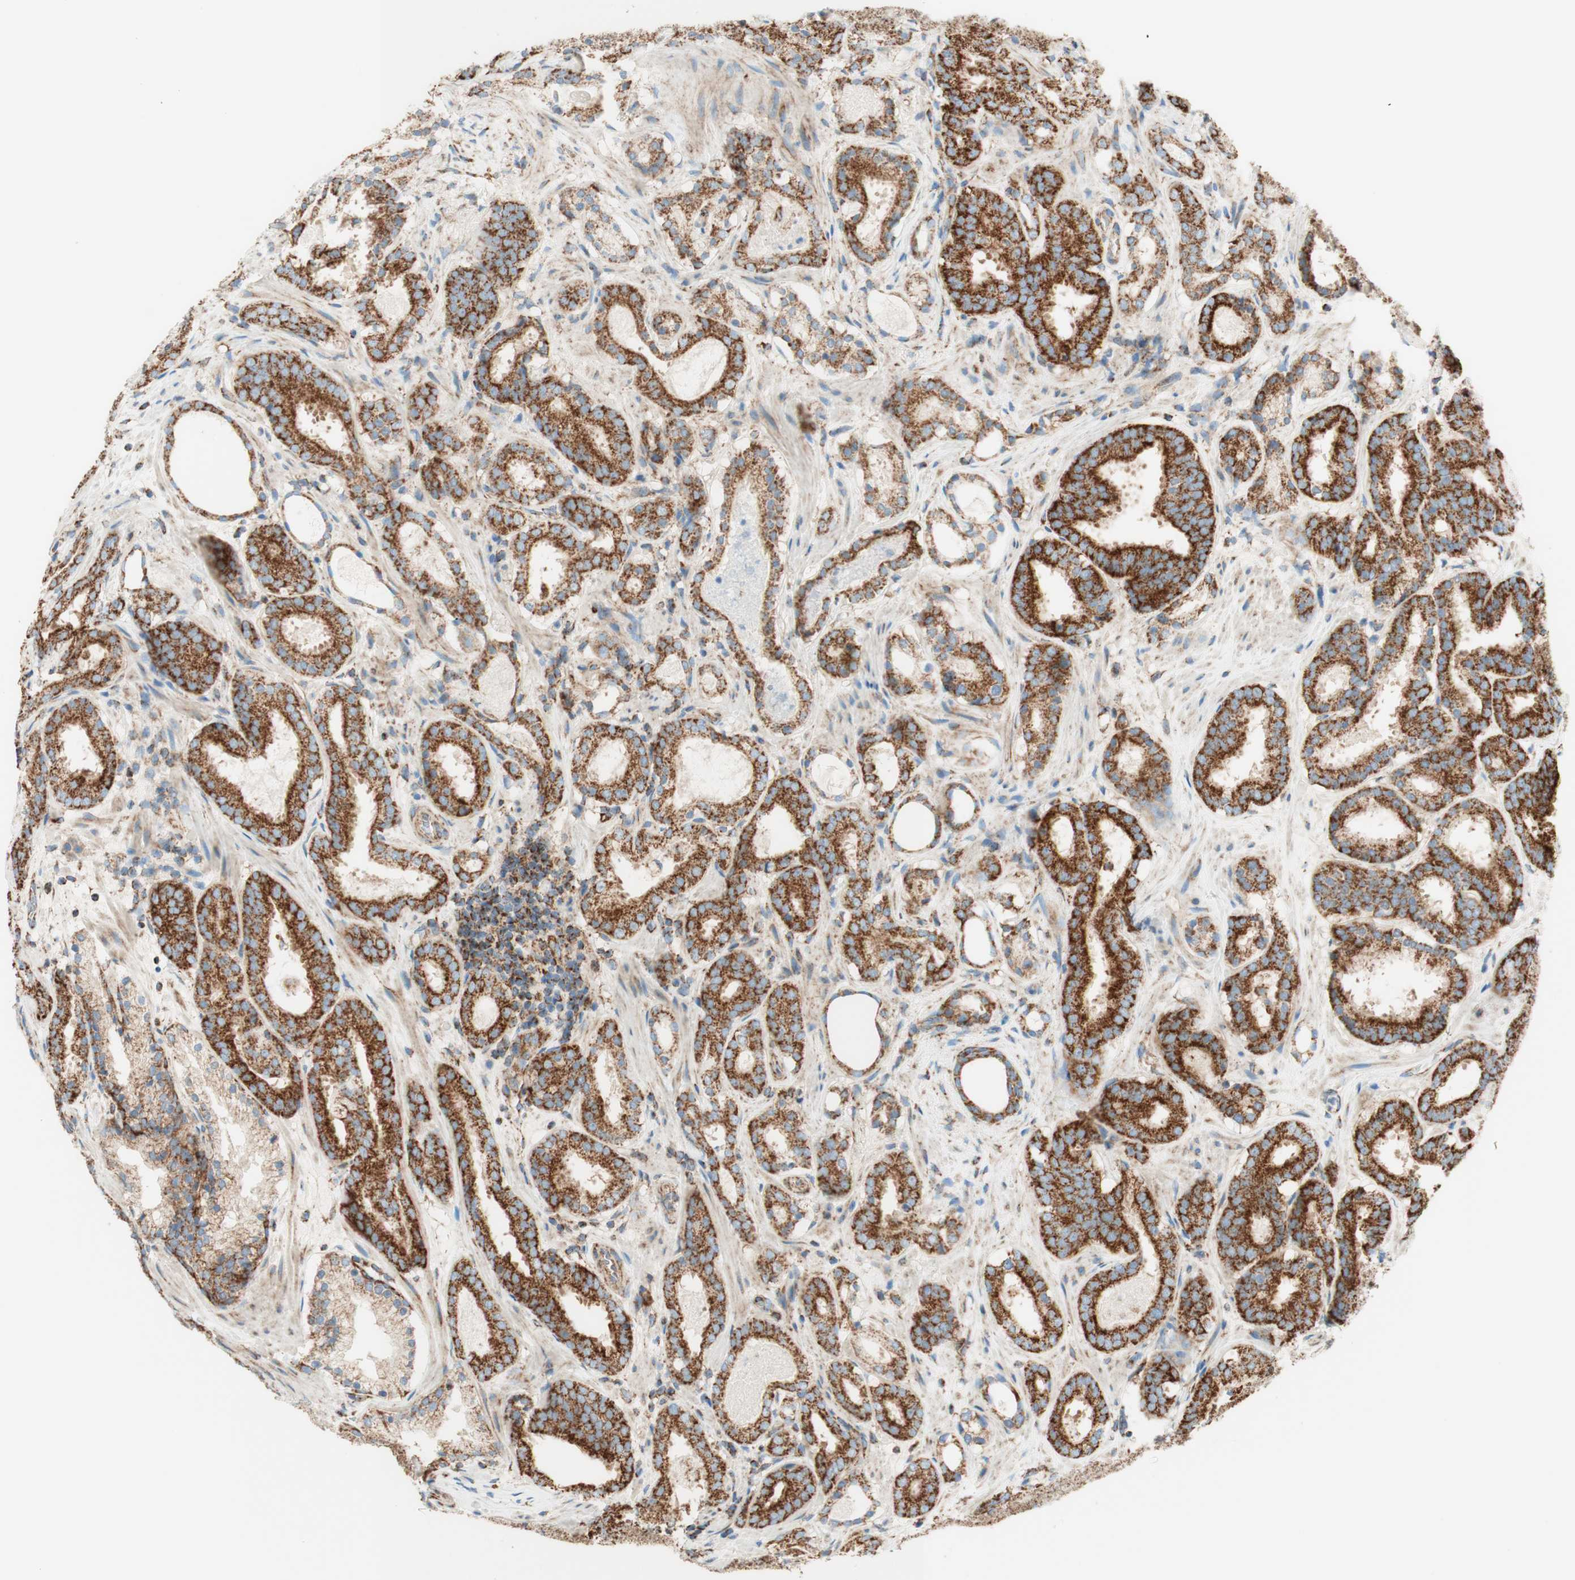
{"staining": {"intensity": "strong", "quantity": ">75%", "location": "cytoplasmic/membranous"}, "tissue": "prostate cancer", "cell_type": "Tumor cells", "image_type": "cancer", "snomed": [{"axis": "morphology", "description": "Adenocarcinoma, Low grade"}, {"axis": "topography", "description": "Prostate"}], "caption": "Protein expression analysis of human prostate cancer (adenocarcinoma (low-grade)) reveals strong cytoplasmic/membranous positivity in approximately >75% of tumor cells.", "gene": "TOMM20", "patient": {"sex": "male", "age": 69}}